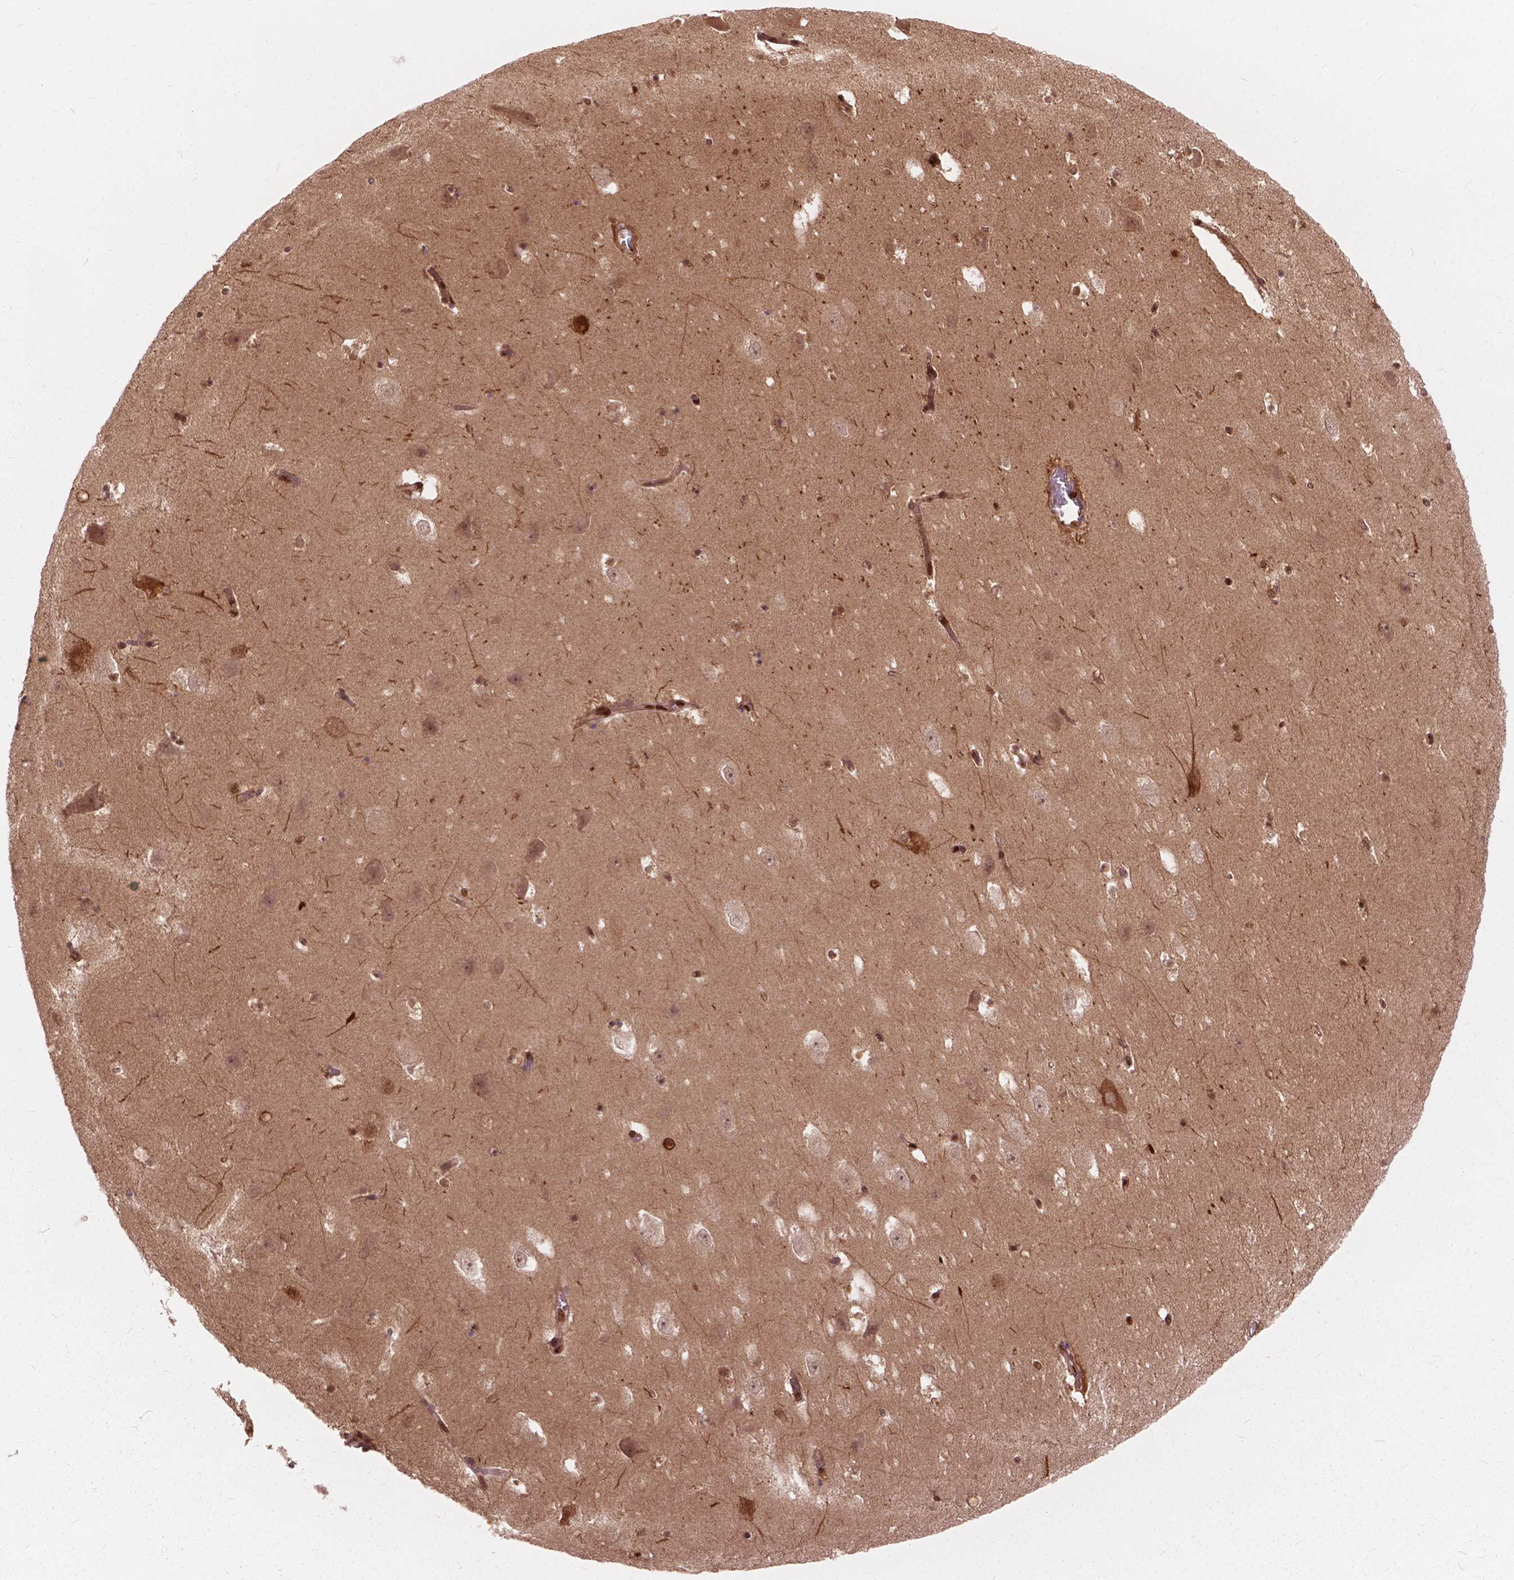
{"staining": {"intensity": "strong", "quantity": ">75%", "location": "nuclear"}, "tissue": "hippocampus", "cell_type": "Glial cells", "image_type": "normal", "snomed": [{"axis": "morphology", "description": "Normal tissue, NOS"}, {"axis": "topography", "description": "Hippocampus"}], "caption": "The image exhibits immunohistochemical staining of benign hippocampus. There is strong nuclear positivity is appreciated in about >75% of glial cells.", "gene": "ANP32A", "patient": {"sex": "male", "age": 58}}